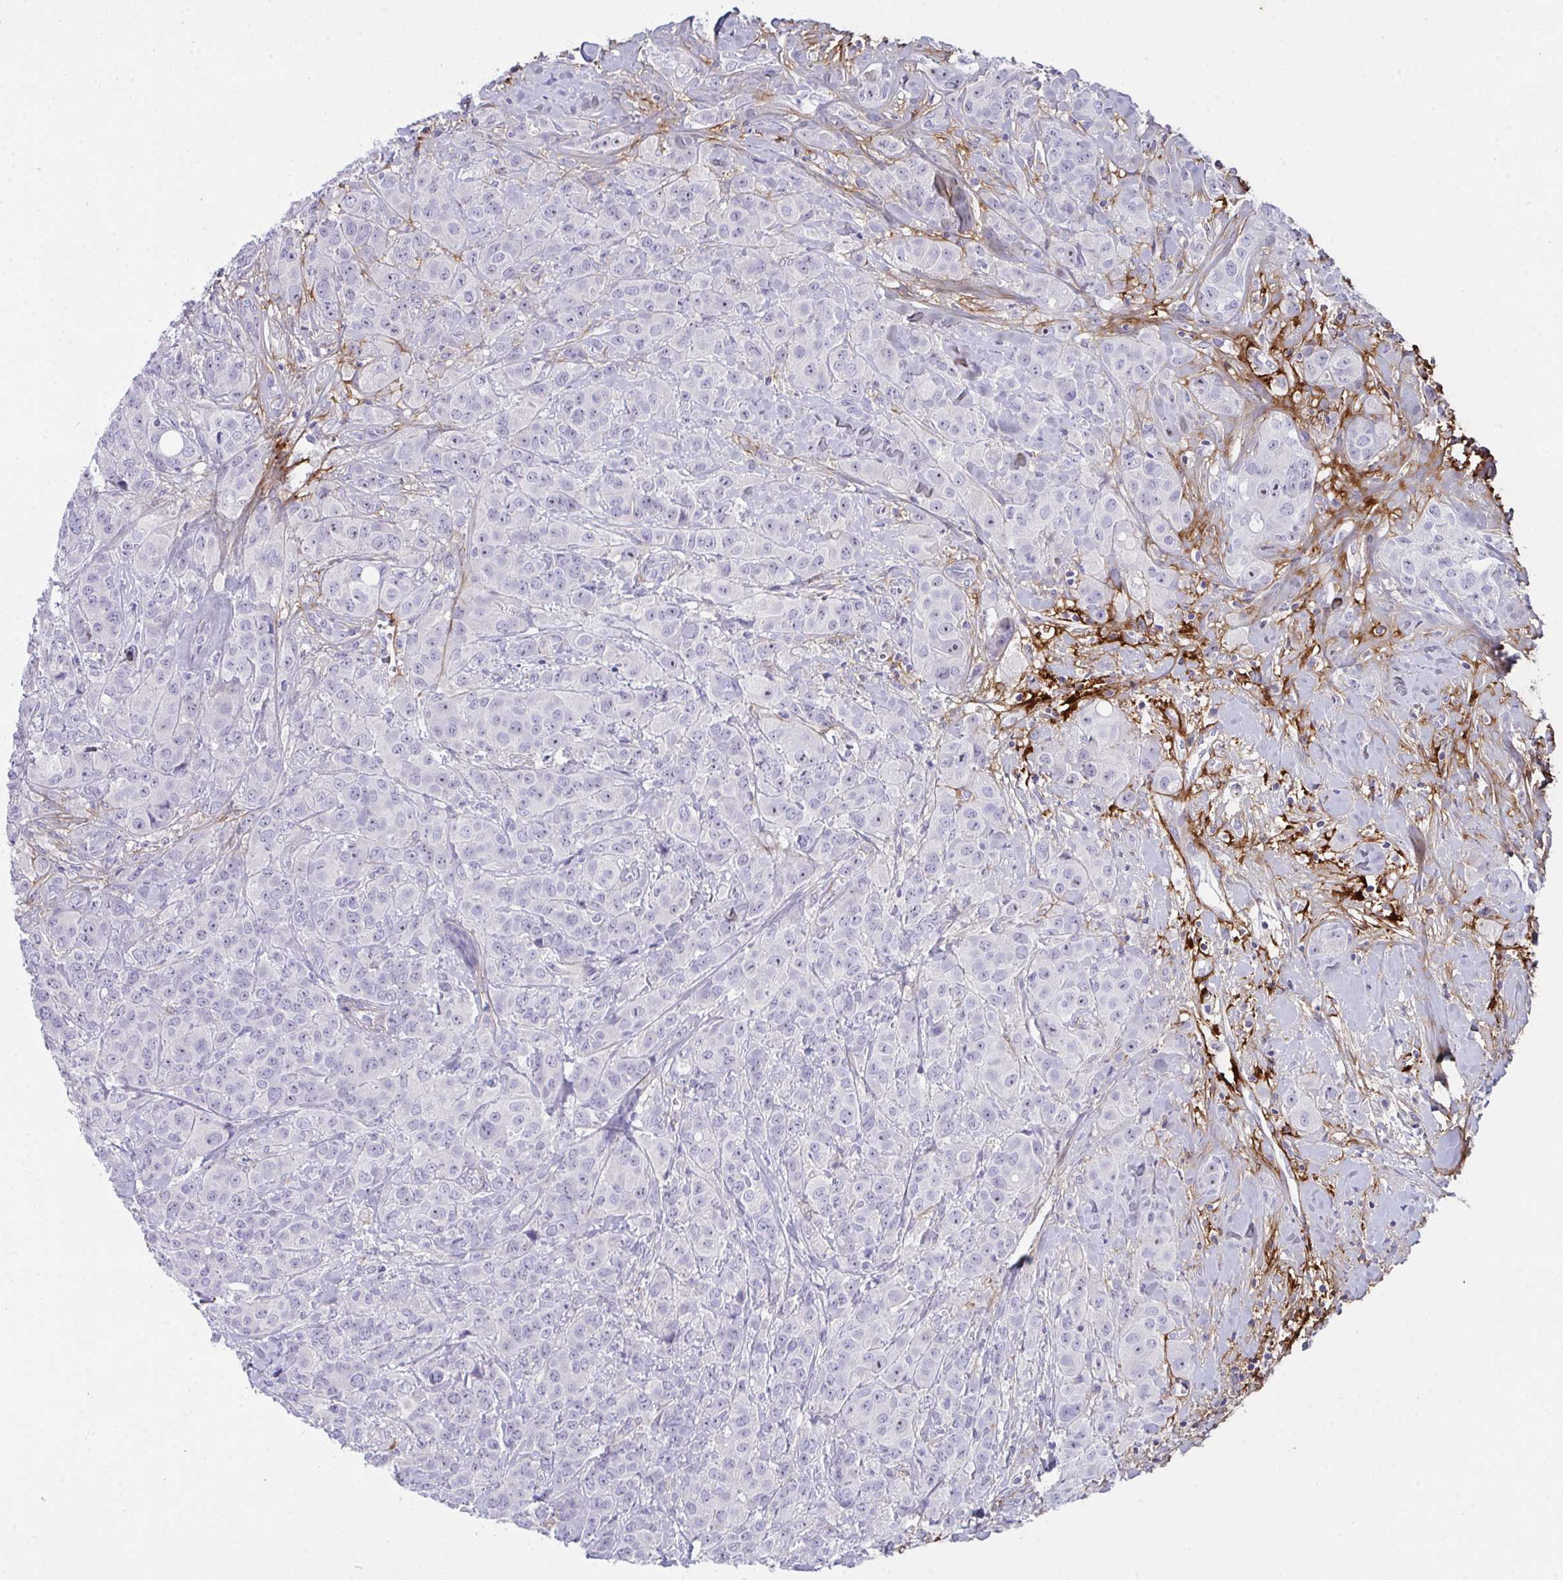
{"staining": {"intensity": "negative", "quantity": "none", "location": "none"}, "tissue": "breast cancer", "cell_type": "Tumor cells", "image_type": "cancer", "snomed": [{"axis": "morphology", "description": "Normal tissue, NOS"}, {"axis": "morphology", "description": "Duct carcinoma"}, {"axis": "topography", "description": "Breast"}], "caption": "The immunohistochemistry histopathology image has no significant positivity in tumor cells of infiltrating ductal carcinoma (breast) tissue. (Brightfield microscopy of DAB (3,3'-diaminobenzidine) immunohistochemistry at high magnification).", "gene": "LHFPL6", "patient": {"sex": "female", "age": 43}}